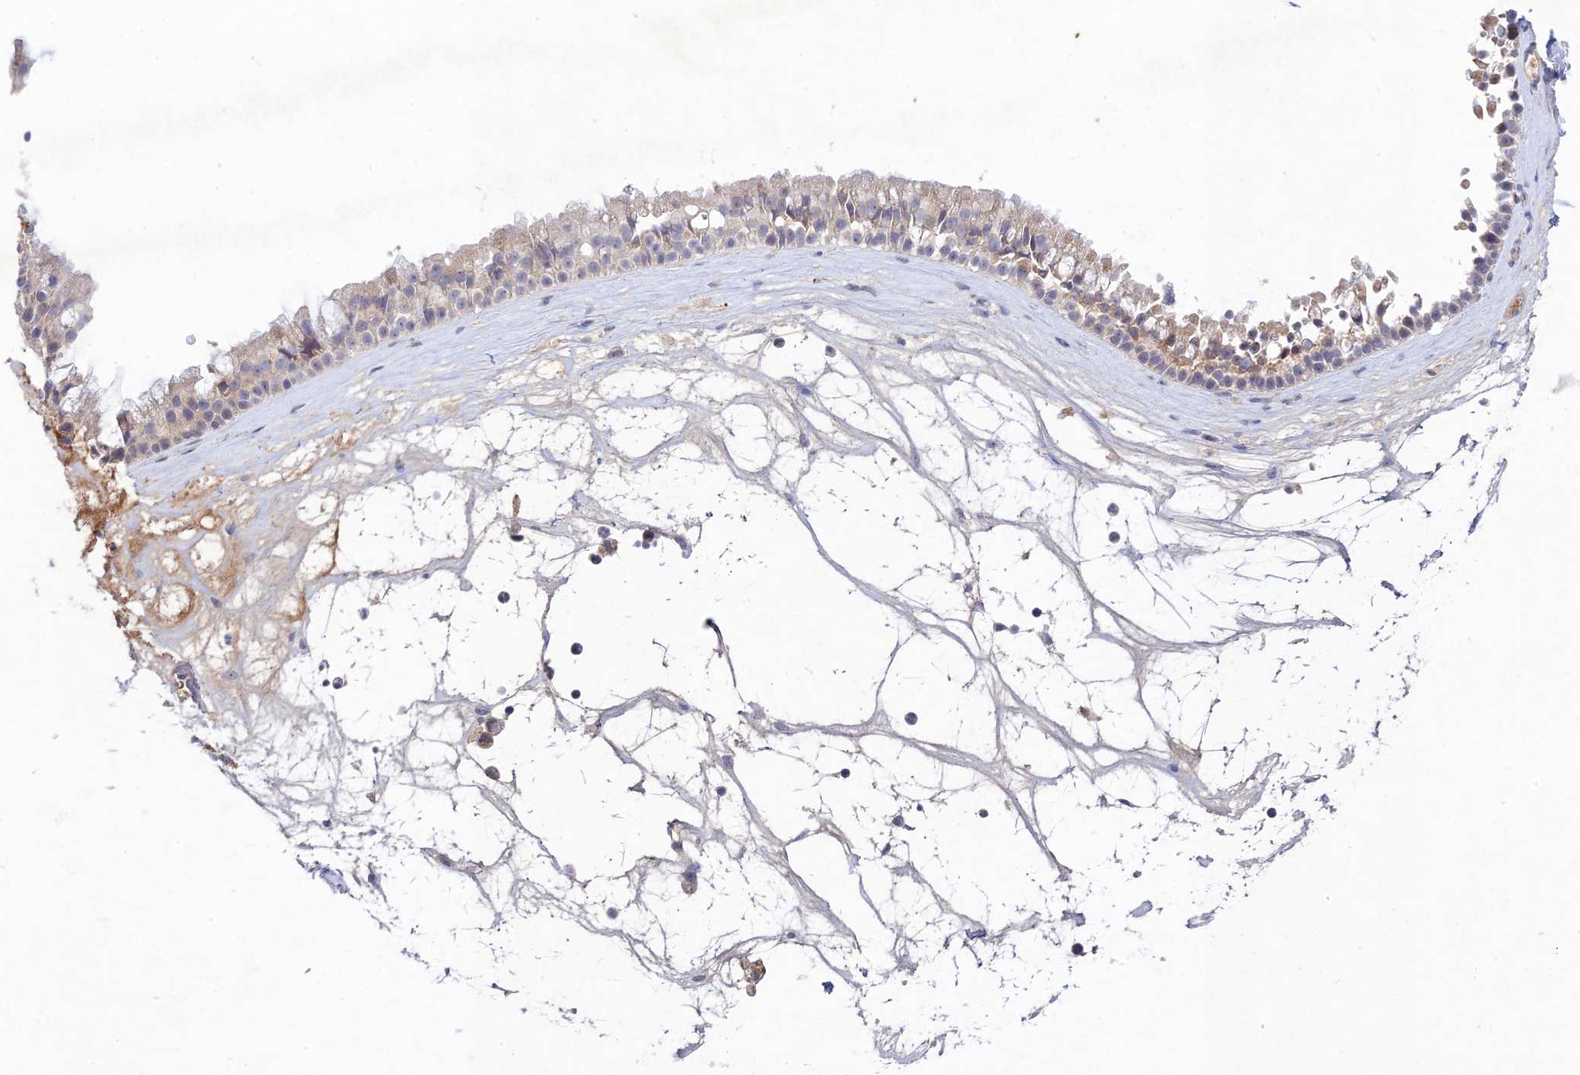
{"staining": {"intensity": "weak", "quantity": "<25%", "location": "cytoplasmic/membranous"}, "tissue": "nasopharynx", "cell_type": "Respiratory epithelial cells", "image_type": "normal", "snomed": [{"axis": "morphology", "description": "Normal tissue, NOS"}, {"axis": "topography", "description": "Nasopharynx"}], "caption": "This is an IHC image of unremarkable human nasopharynx. There is no expression in respiratory epithelial cells.", "gene": "CHST5", "patient": {"sex": "male", "age": 64}}